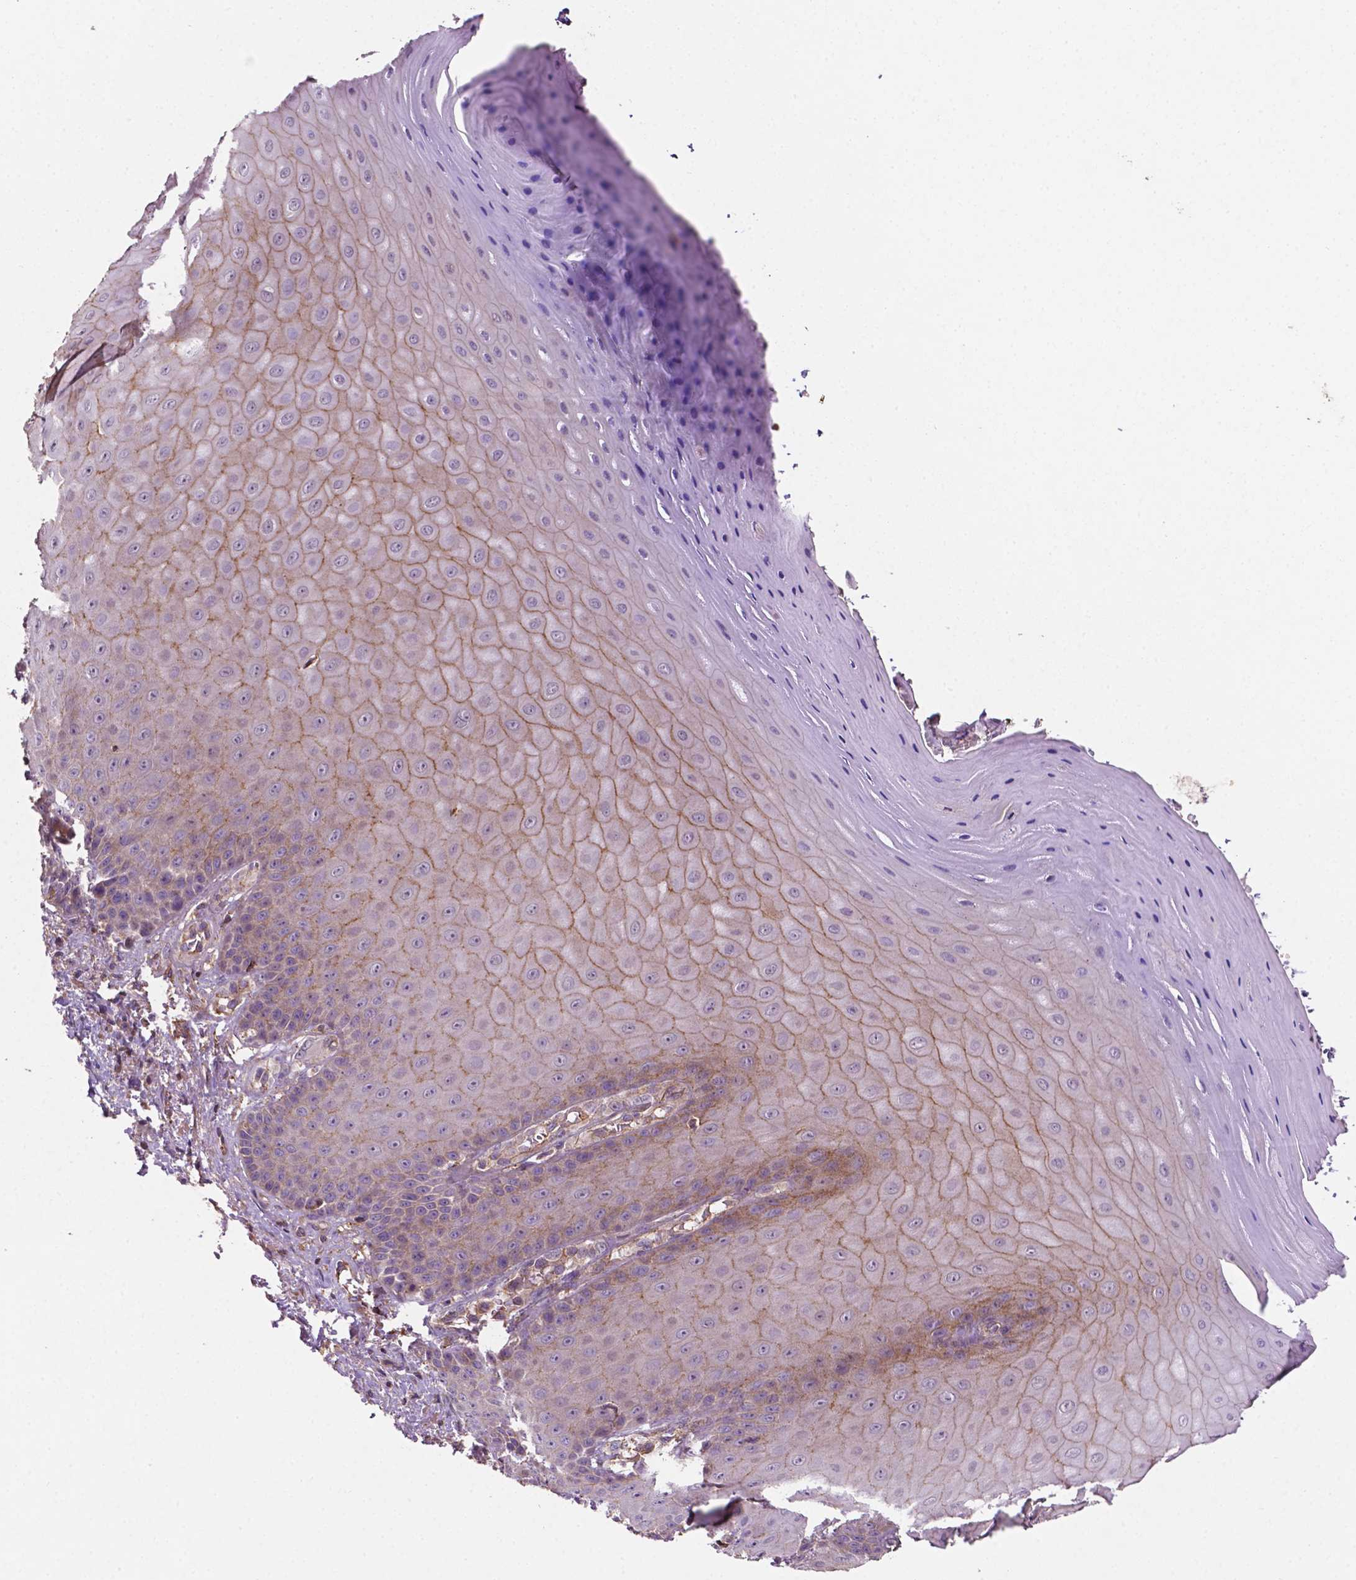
{"staining": {"intensity": "moderate", "quantity": "25%-75%", "location": "cytoplasmic/membranous"}, "tissue": "vagina", "cell_type": "Squamous epithelial cells", "image_type": "normal", "snomed": [{"axis": "morphology", "description": "Normal tissue, NOS"}, {"axis": "topography", "description": "Vagina"}], "caption": "Immunohistochemical staining of normal human vagina reveals 25%-75% levels of moderate cytoplasmic/membranous protein expression in approximately 25%-75% of squamous epithelial cells.", "gene": "ZMYND19", "patient": {"sex": "female", "age": 83}}